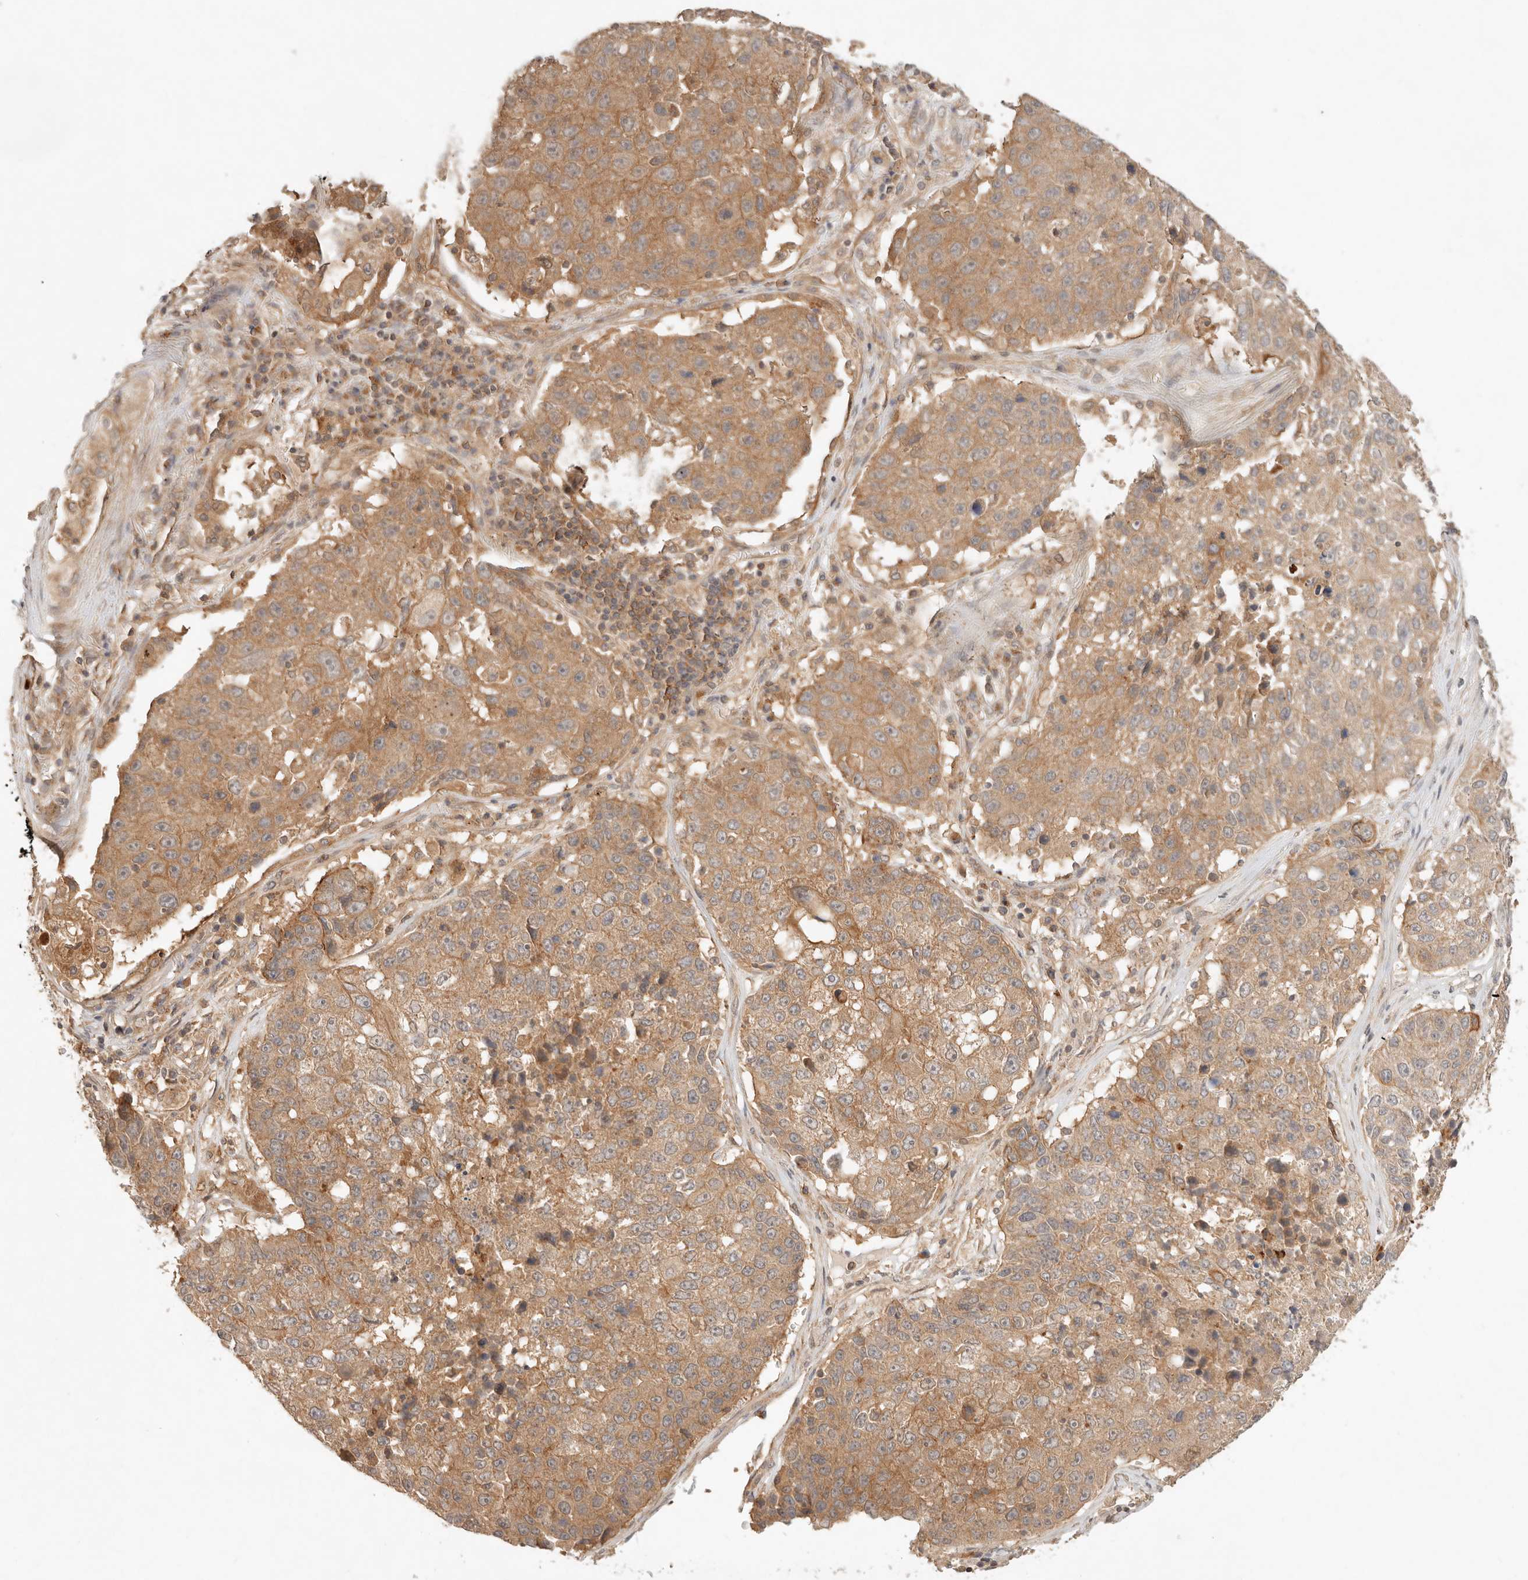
{"staining": {"intensity": "moderate", "quantity": ">75%", "location": "cytoplasmic/membranous"}, "tissue": "lung cancer", "cell_type": "Tumor cells", "image_type": "cancer", "snomed": [{"axis": "morphology", "description": "Squamous cell carcinoma, NOS"}, {"axis": "topography", "description": "Lung"}], "caption": "Immunohistochemistry micrograph of lung squamous cell carcinoma stained for a protein (brown), which demonstrates medium levels of moderate cytoplasmic/membranous positivity in approximately >75% of tumor cells.", "gene": "HECTD3", "patient": {"sex": "male", "age": 61}}